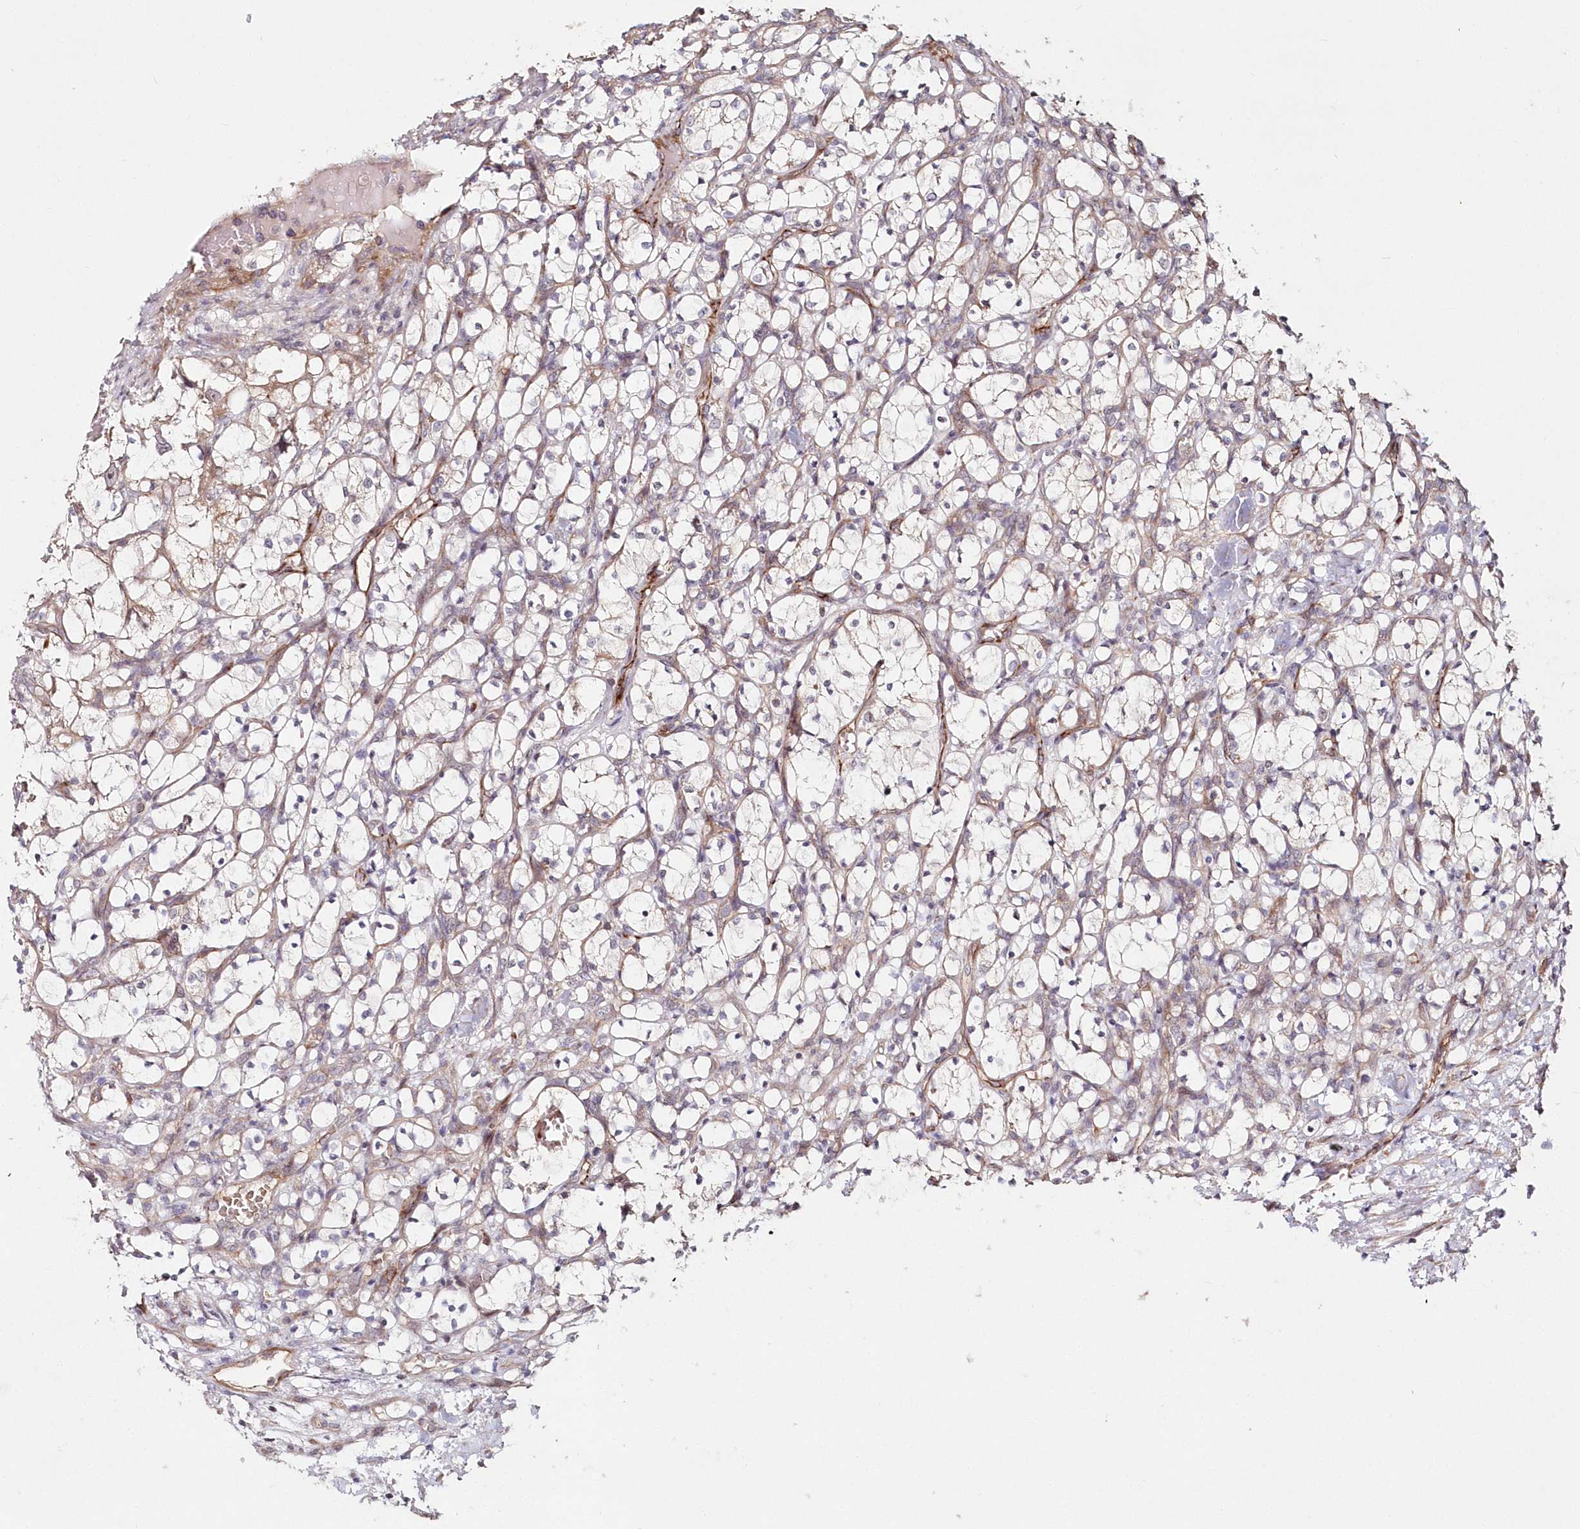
{"staining": {"intensity": "weak", "quantity": "<25%", "location": "cytoplasmic/membranous"}, "tissue": "renal cancer", "cell_type": "Tumor cells", "image_type": "cancer", "snomed": [{"axis": "morphology", "description": "Adenocarcinoma, NOS"}, {"axis": "topography", "description": "Kidney"}], "caption": "Immunohistochemical staining of human adenocarcinoma (renal) displays no significant positivity in tumor cells. Brightfield microscopy of immunohistochemistry (IHC) stained with DAB (3,3'-diaminobenzidine) (brown) and hematoxylin (blue), captured at high magnification.", "gene": "HYCC2", "patient": {"sex": "female", "age": 69}}